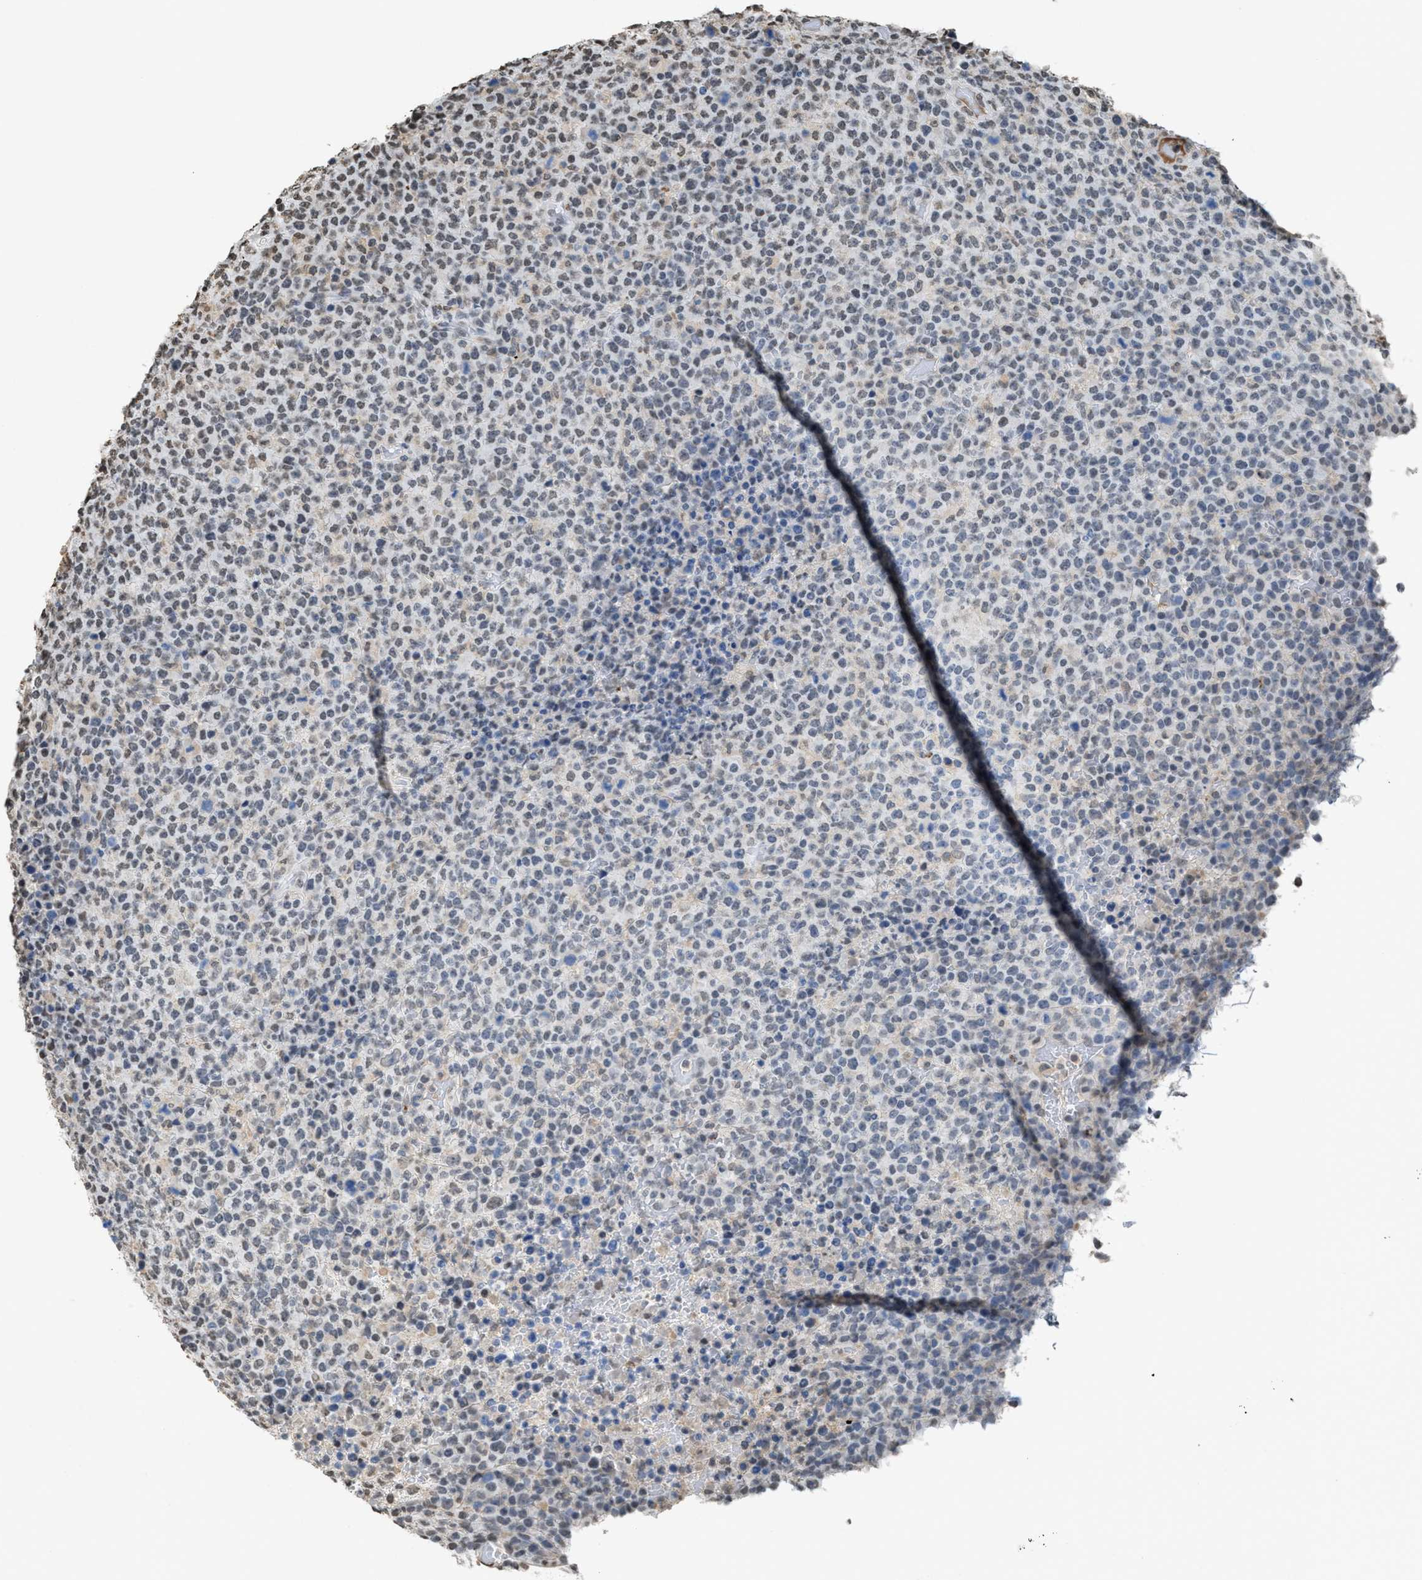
{"staining": {"intensity": "weak", "quantity": "<25%", "location": "nuclear"}, "tissue": "lymphoma", "cell_type": "Tumor cells", "image_type": "cancer", "snomed": [{"axis": "morphology", "description": "Malignant lymphoma, non-Hodgkin's type, High grade"}, {"axis": "topography", "description": "Lymph node"}], "caption": "Photomicrograph shows no significant protein expression in tumor cells of lymphoma. The staining was performed using DAB to visualize the protein expression in brown, while the nuclei were stained in blue with hematoxylin (Magnification: 20x).", "gene": "NUP88", "patient": {"sex": "male", "age": 13}}